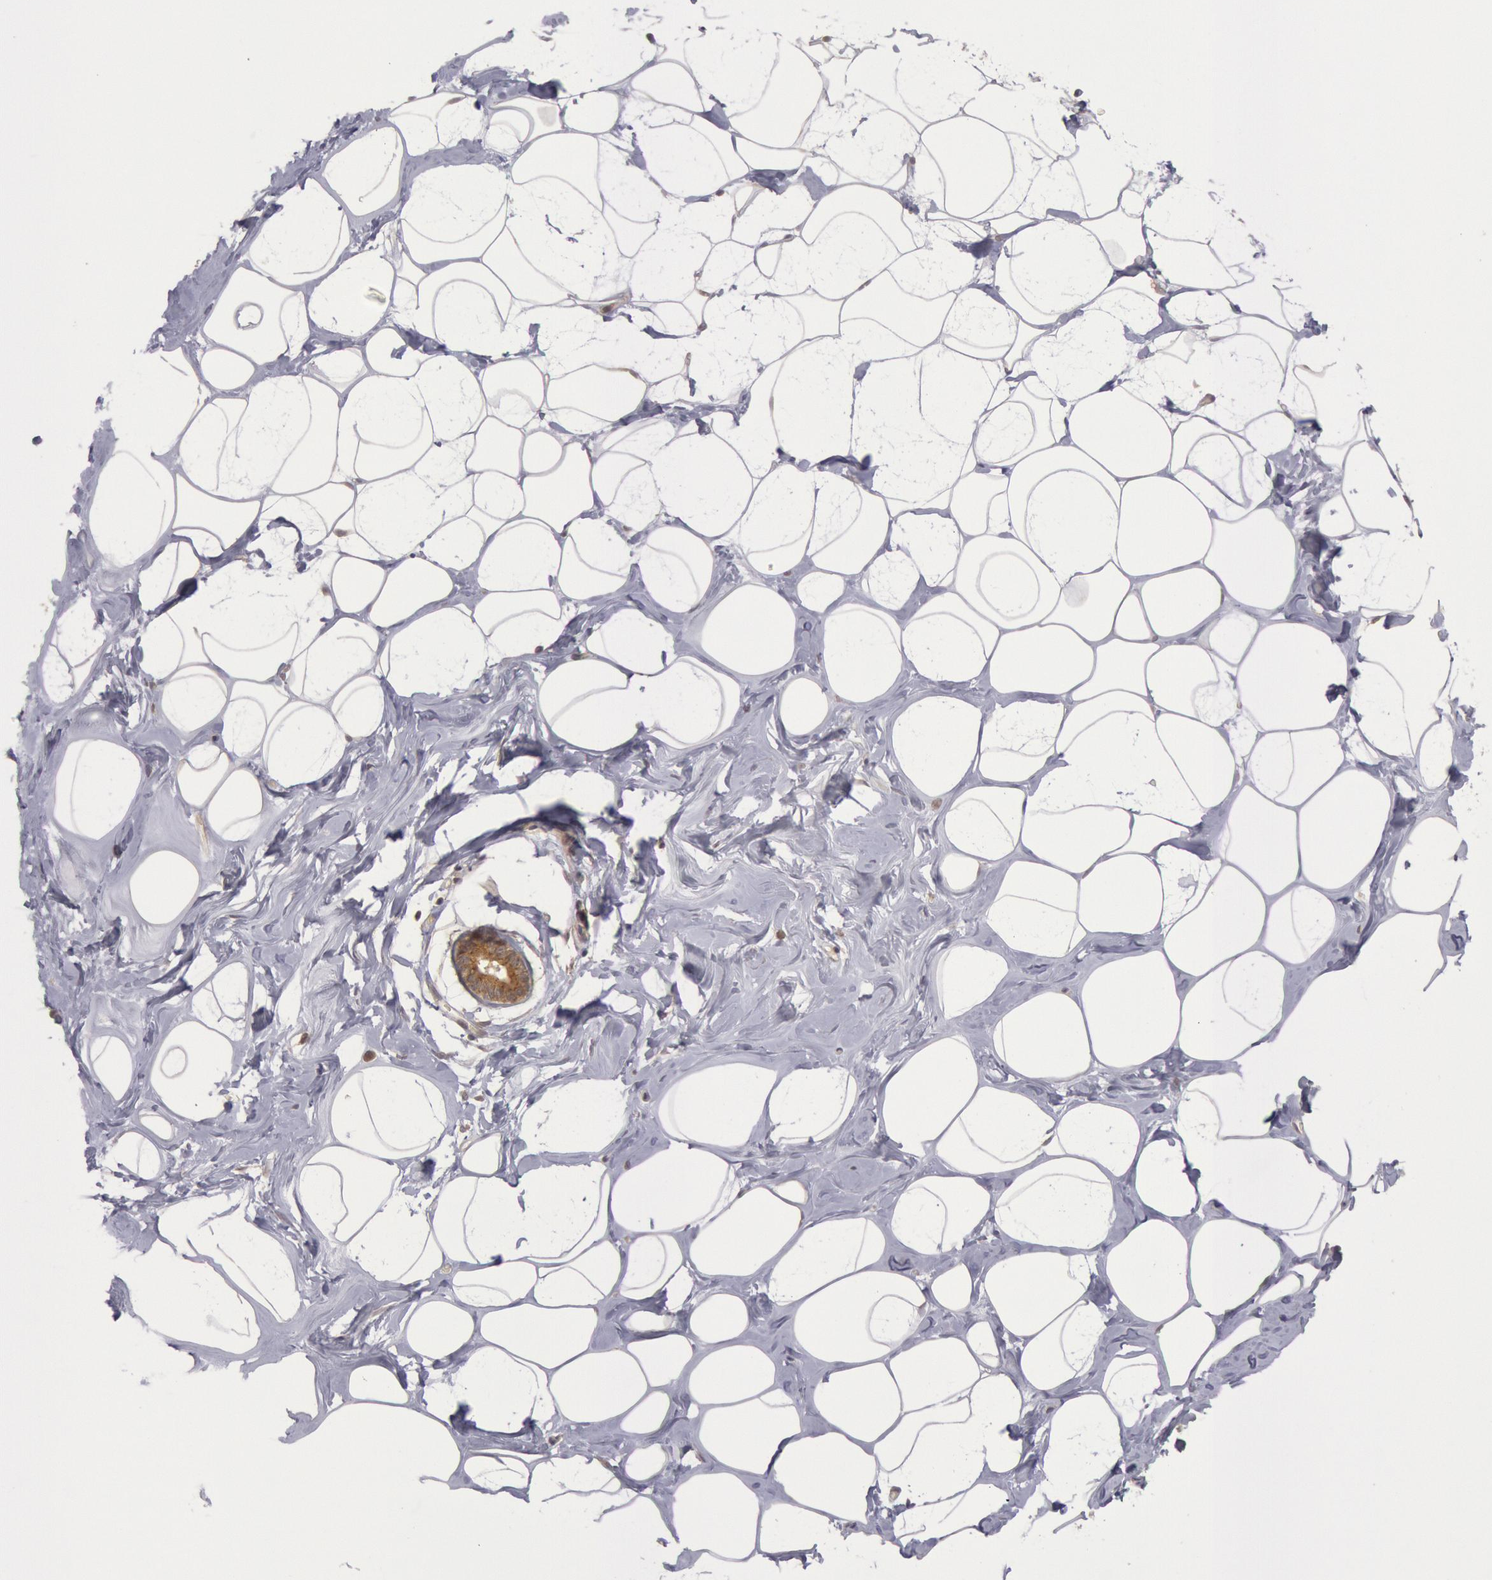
{"staining": {"intensity": "negative", "quantity": "none", "location": "none"}, "tissue": "breast", "cell_type": "Adipocytes", "image_type": "normal", "snomed": [{"axis": "morphology", "description": "Normal tissue, NOS"}, {"axis": "morphology", "description": "Fibrosis, NOS"}, {"axis": "topography", "description": "Breast"}], "caption": "Micrograph shows no protein positivity in adipocytes of benign breast.", "gene": "BRAF", "patient": {"sex": "female", "age": 39}}